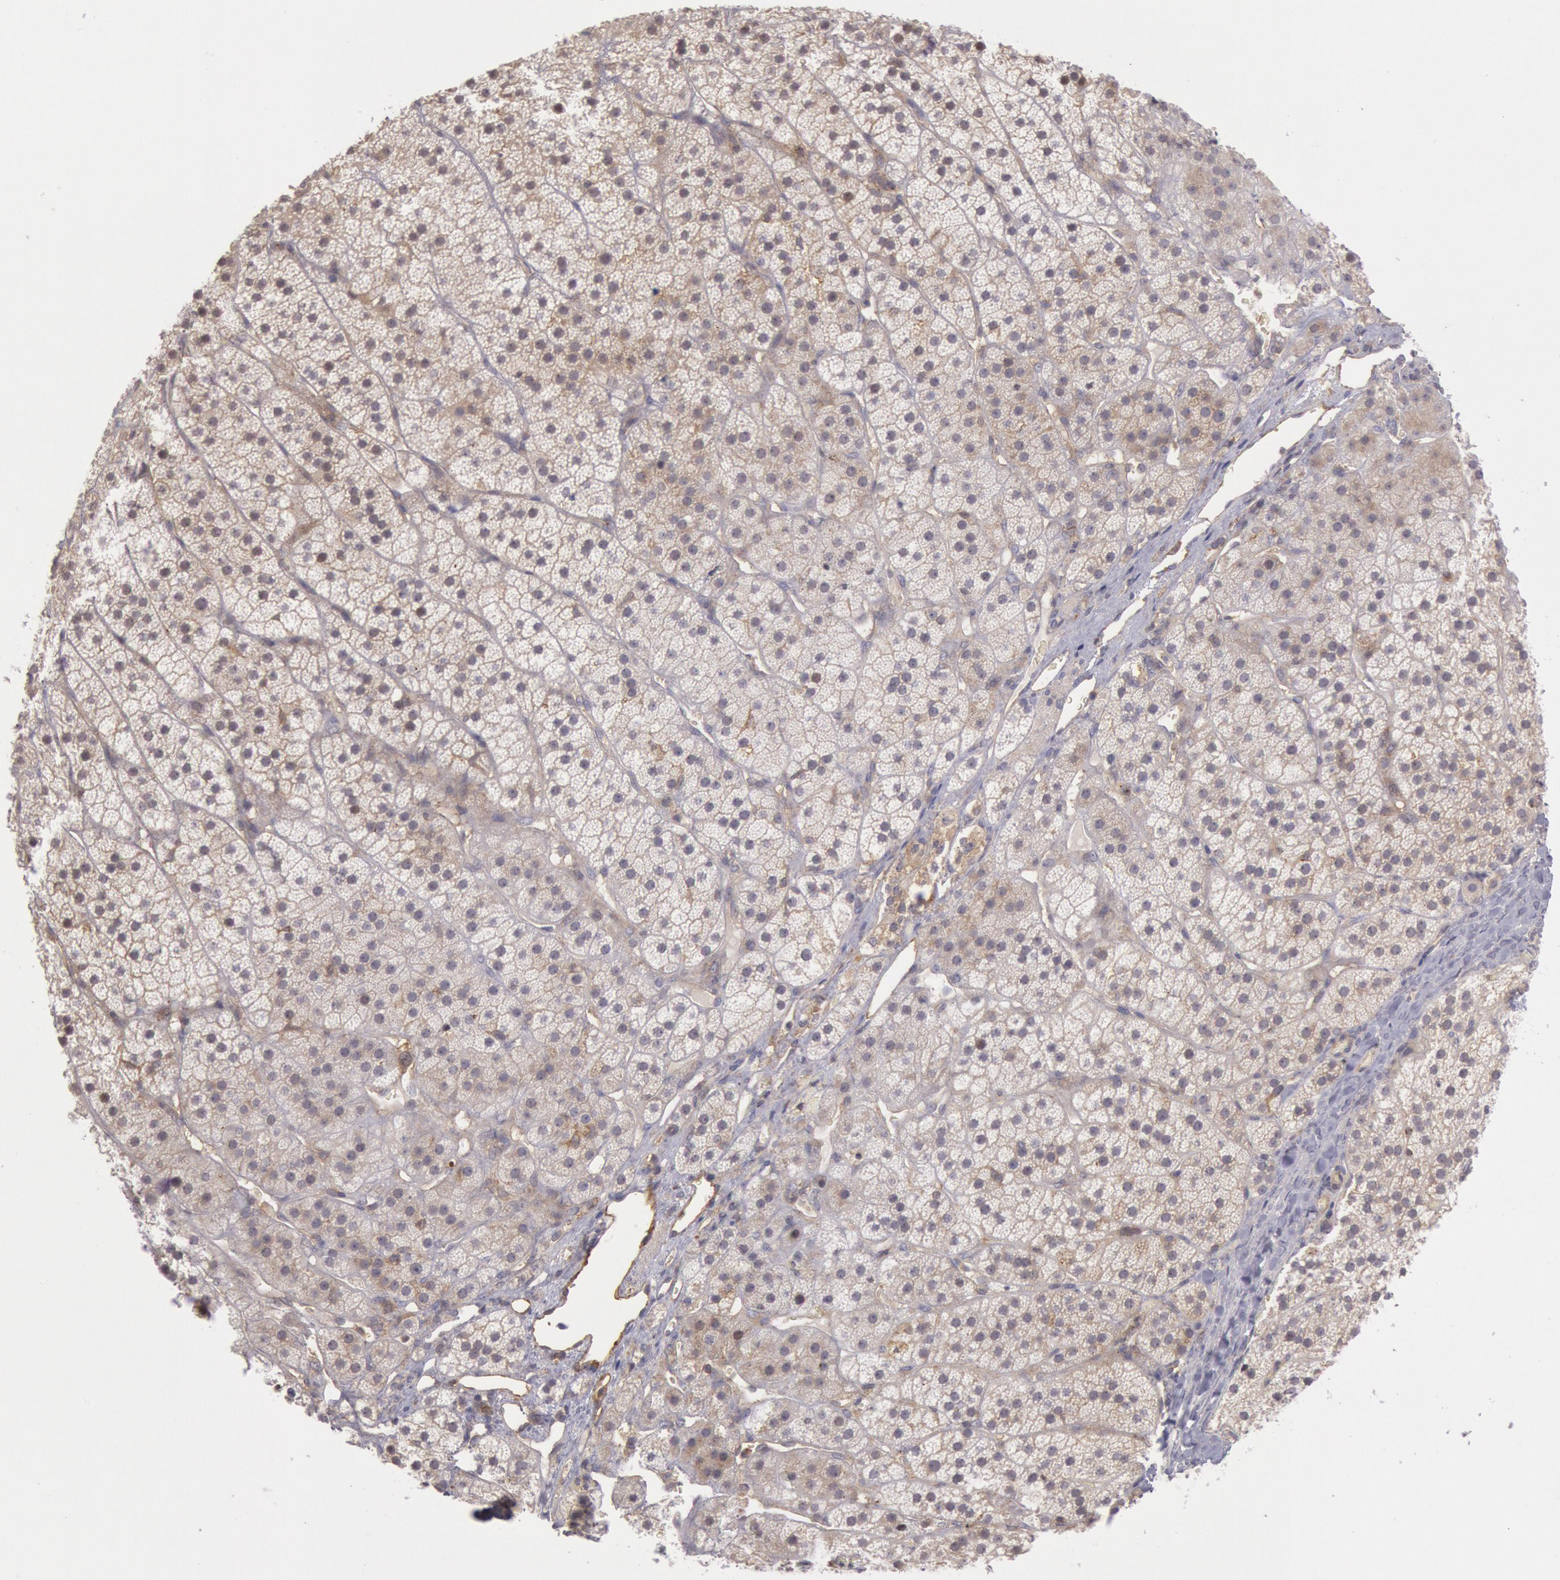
{"staining": {"intensity": "weak", "quantity": "25%-75%", "location": "cytoplasmic/membranous"}, "tissue": "adrenal gland", "cell_type": "Glandular cells", "image_type": "normal", "snomed": [{"axis": "morphology", "description": "Normal tissue, NOS"}, {"axis": "topography", "description": "Adrenal gland"}], "caption": "Benign adrenal gland demonstrates weak cytoplasmic/membranous expression in approximately 25%-75% of glandular cells, visualized by immunohistochemistry.", "gene": "TRIB2", "patient": {"sex": "female", "age": 44}}